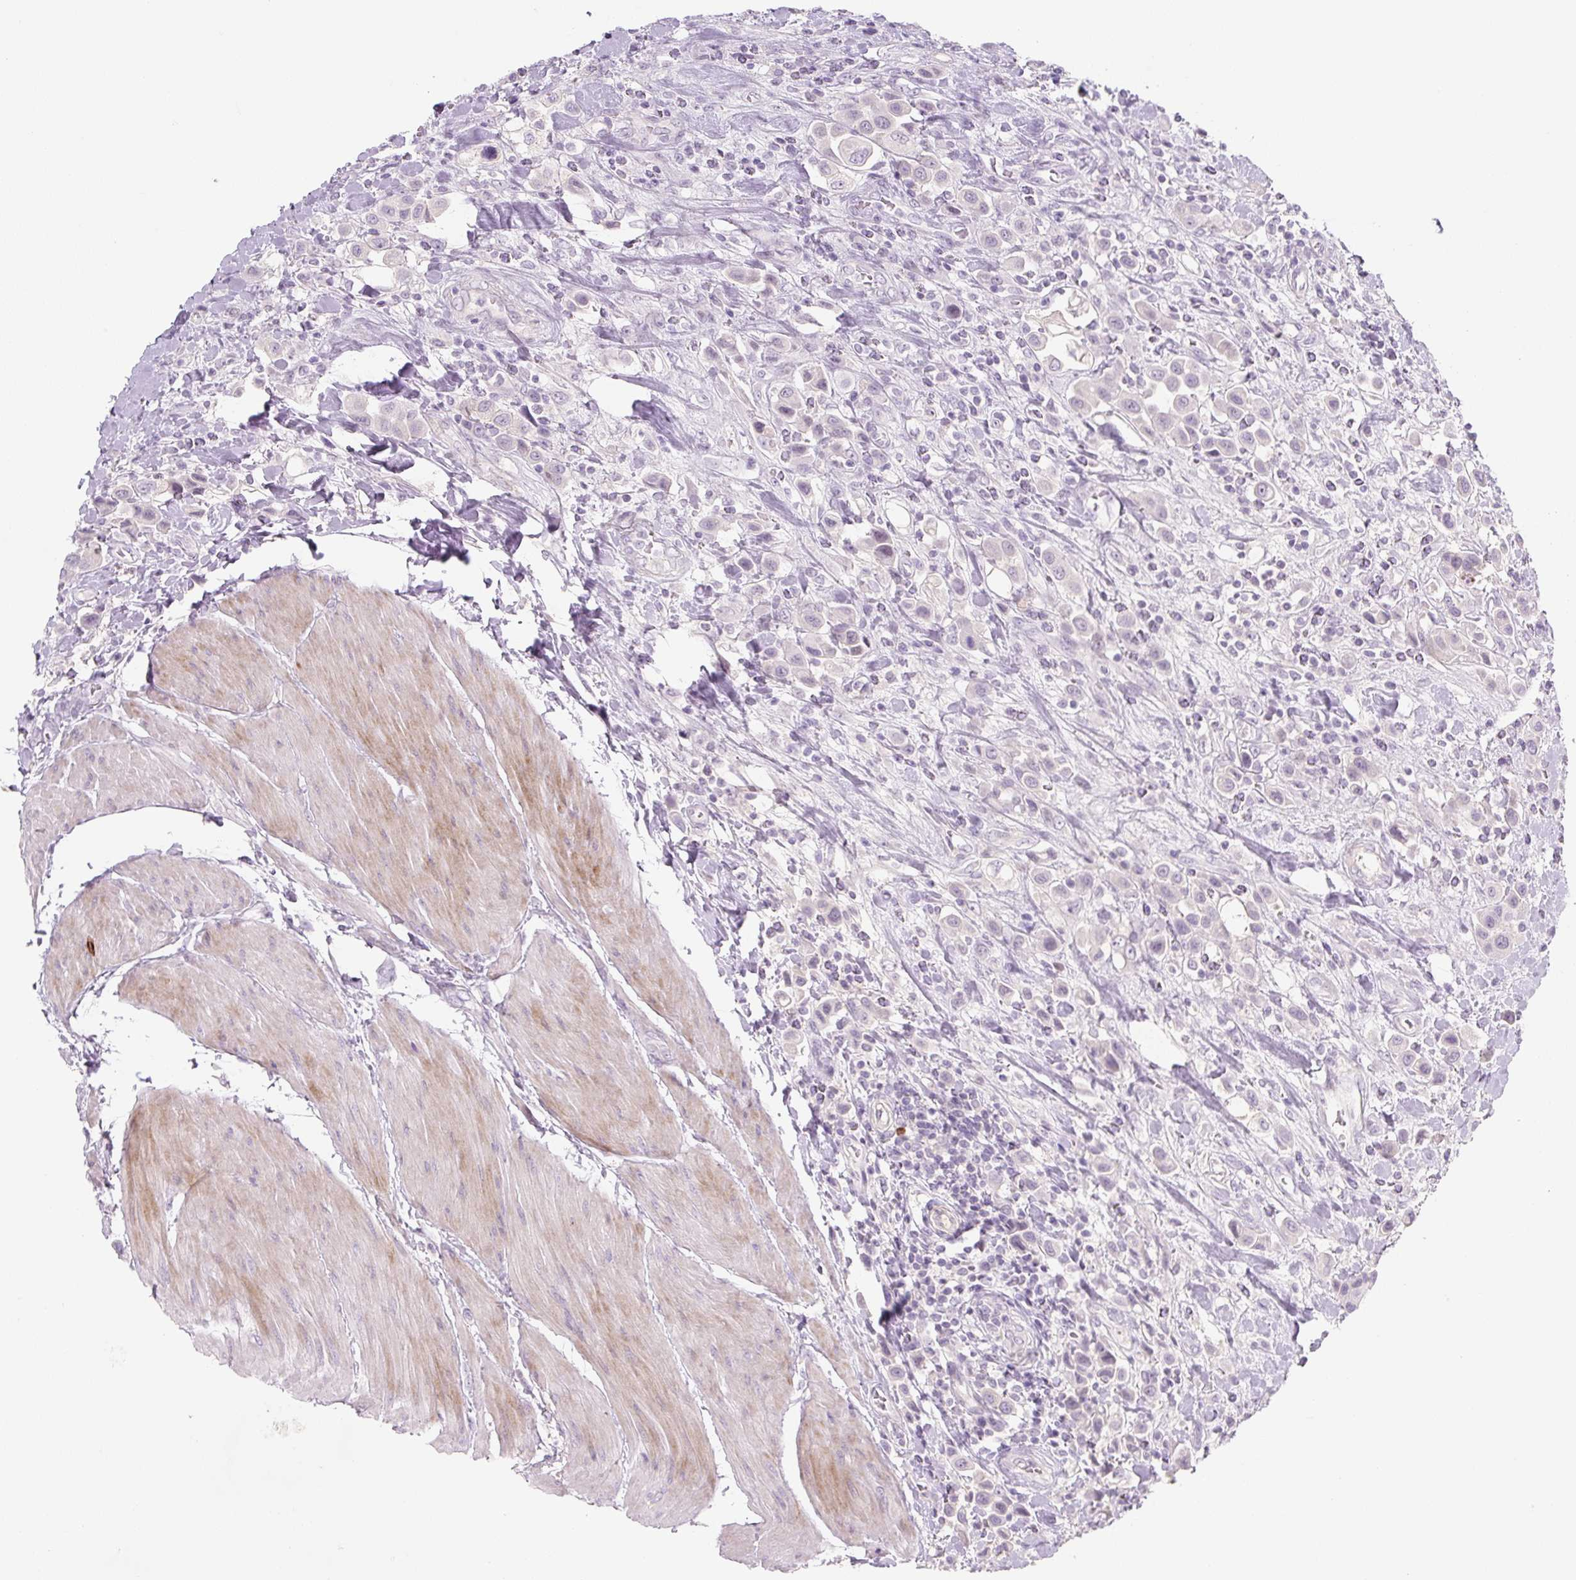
{"staining": {"intensity": "negative", "quantity": "none", "location": "none"}, "tissue": "urothelial cancer", "cell_type": "Tumor cells", "image_type": "cancer", "snomed": [{"axis": "morphology", "description": "Urothelial carcinoma, High grade"}, {"axis": "topography", "description": "Urinary bladder"}], "caption": "This is an immunohistochemistry micrograph of urothelial carcinoma (high-grade). There is no positivity in tumor cells.", "gene": "PRM1", "patient": {"sex": "male", "age": 50}}